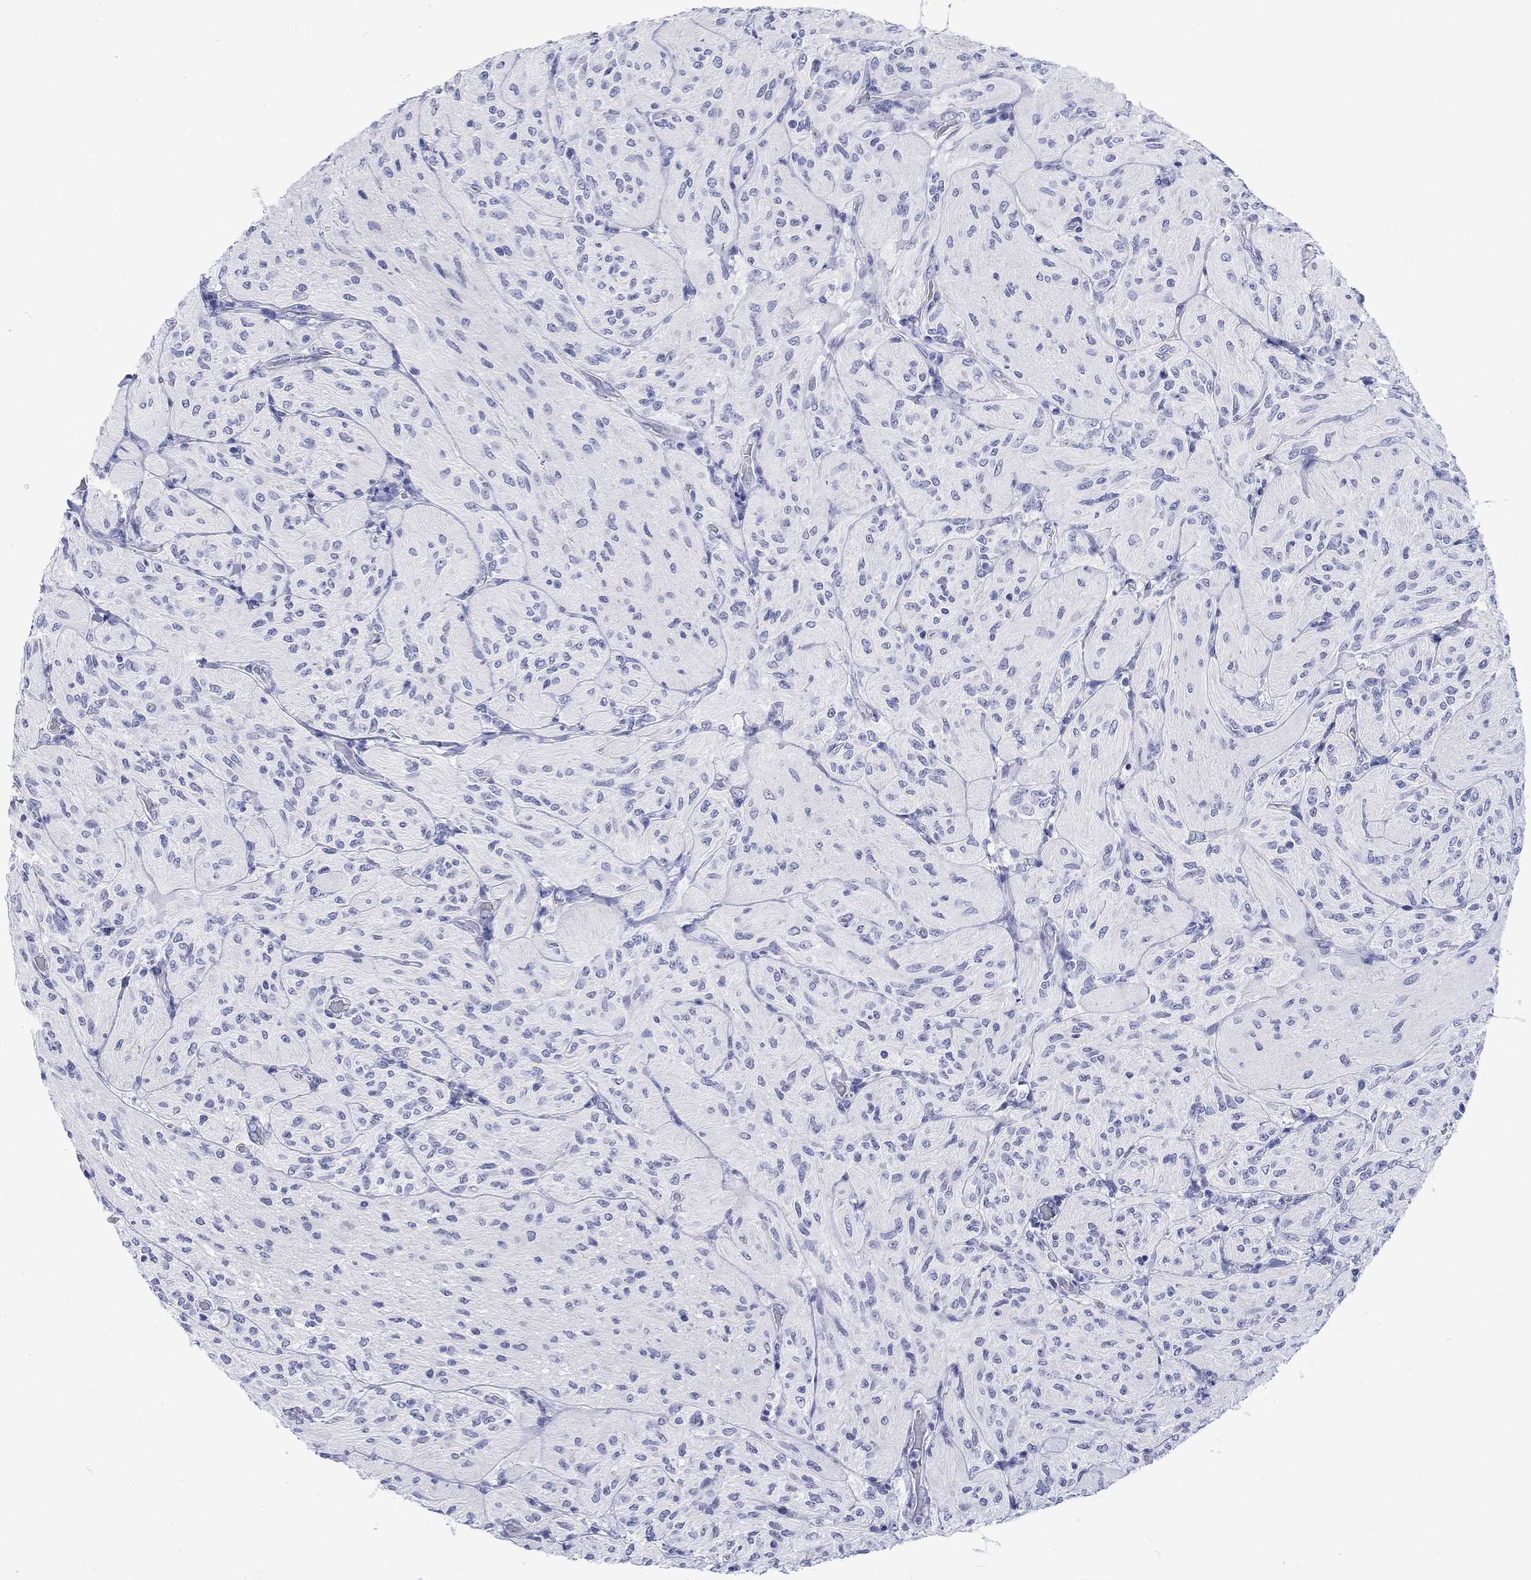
{"staining": {"intensity": "negative", "quantity": "none", "location": "none"}, "tissue": "glioma", "cell_type": "Tumor cells", "image_type": "cancer", "snomed": [{"axis": "morphology", "description": "Glioma, malignant, Low grade"}, {"axis": "topography", "description": "Brain"}], "caption": "DAB immunohistochemical staining of glioma shows no significant staining in tumor cells.", "gene": "KRT76", "patient": {"sex": "male", "age": 3}}